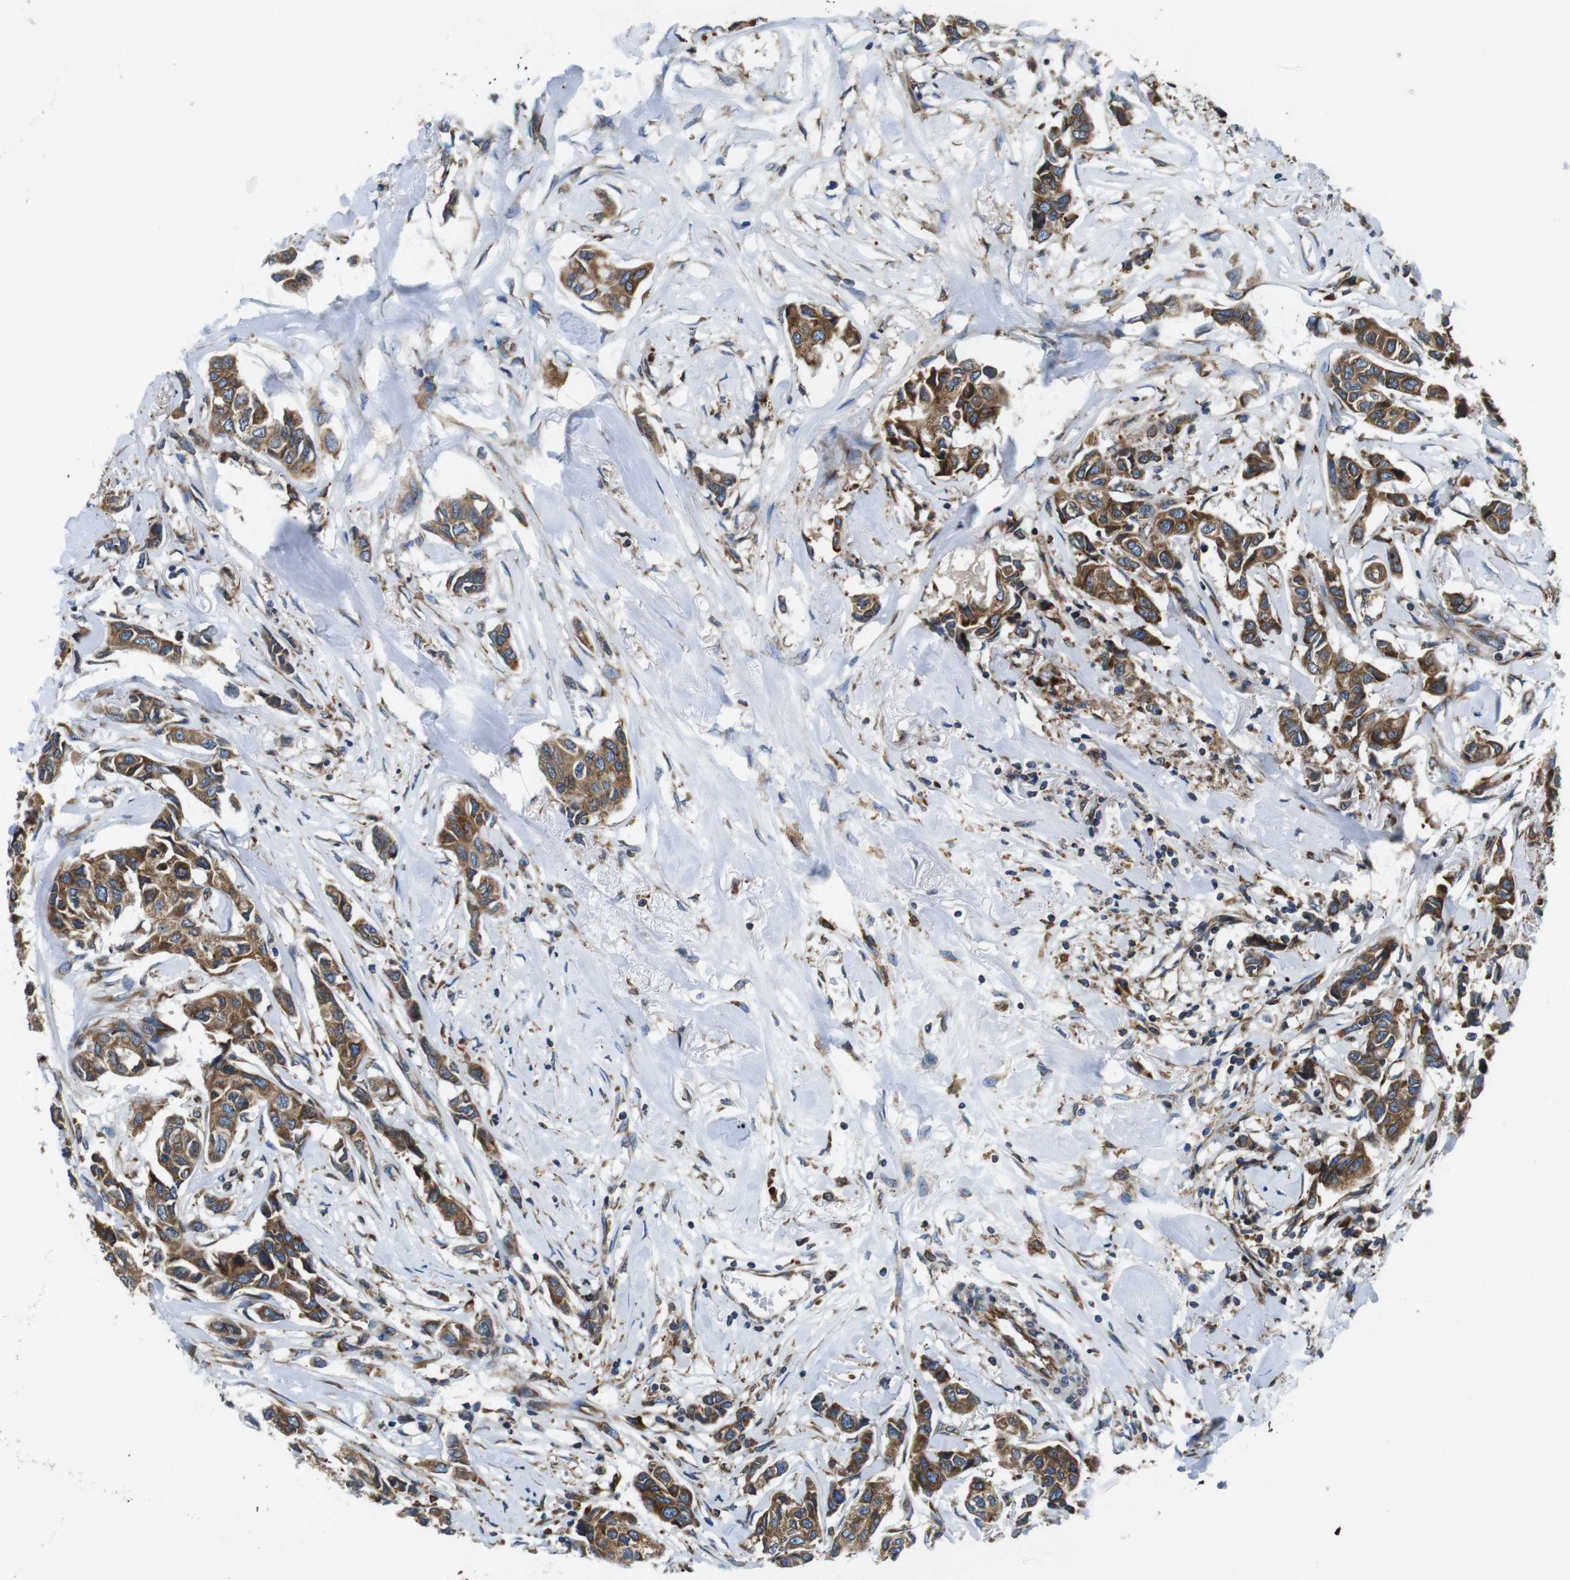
{"staining": {"intensity": "moderate", "quantity": ">75%", "location": "cytoplasmic/membranous"}, "tissue": "breast cancer", "cell_type": "Tumor cells", "image_type": "cancer", "snomed": [{"axis": "morphology", "description": "Duct carcinoma"}, {"axis": "topography", "description": "Breast"}], "caption": "Moderate cytoplasmic/membranous staining for a protein is seen in approximately >75% of tumor cells of breast infiltrating ductal carcinoma using IHC.", "gene": "UGGT1", "patient": {"sex": "female", "age": 80}}